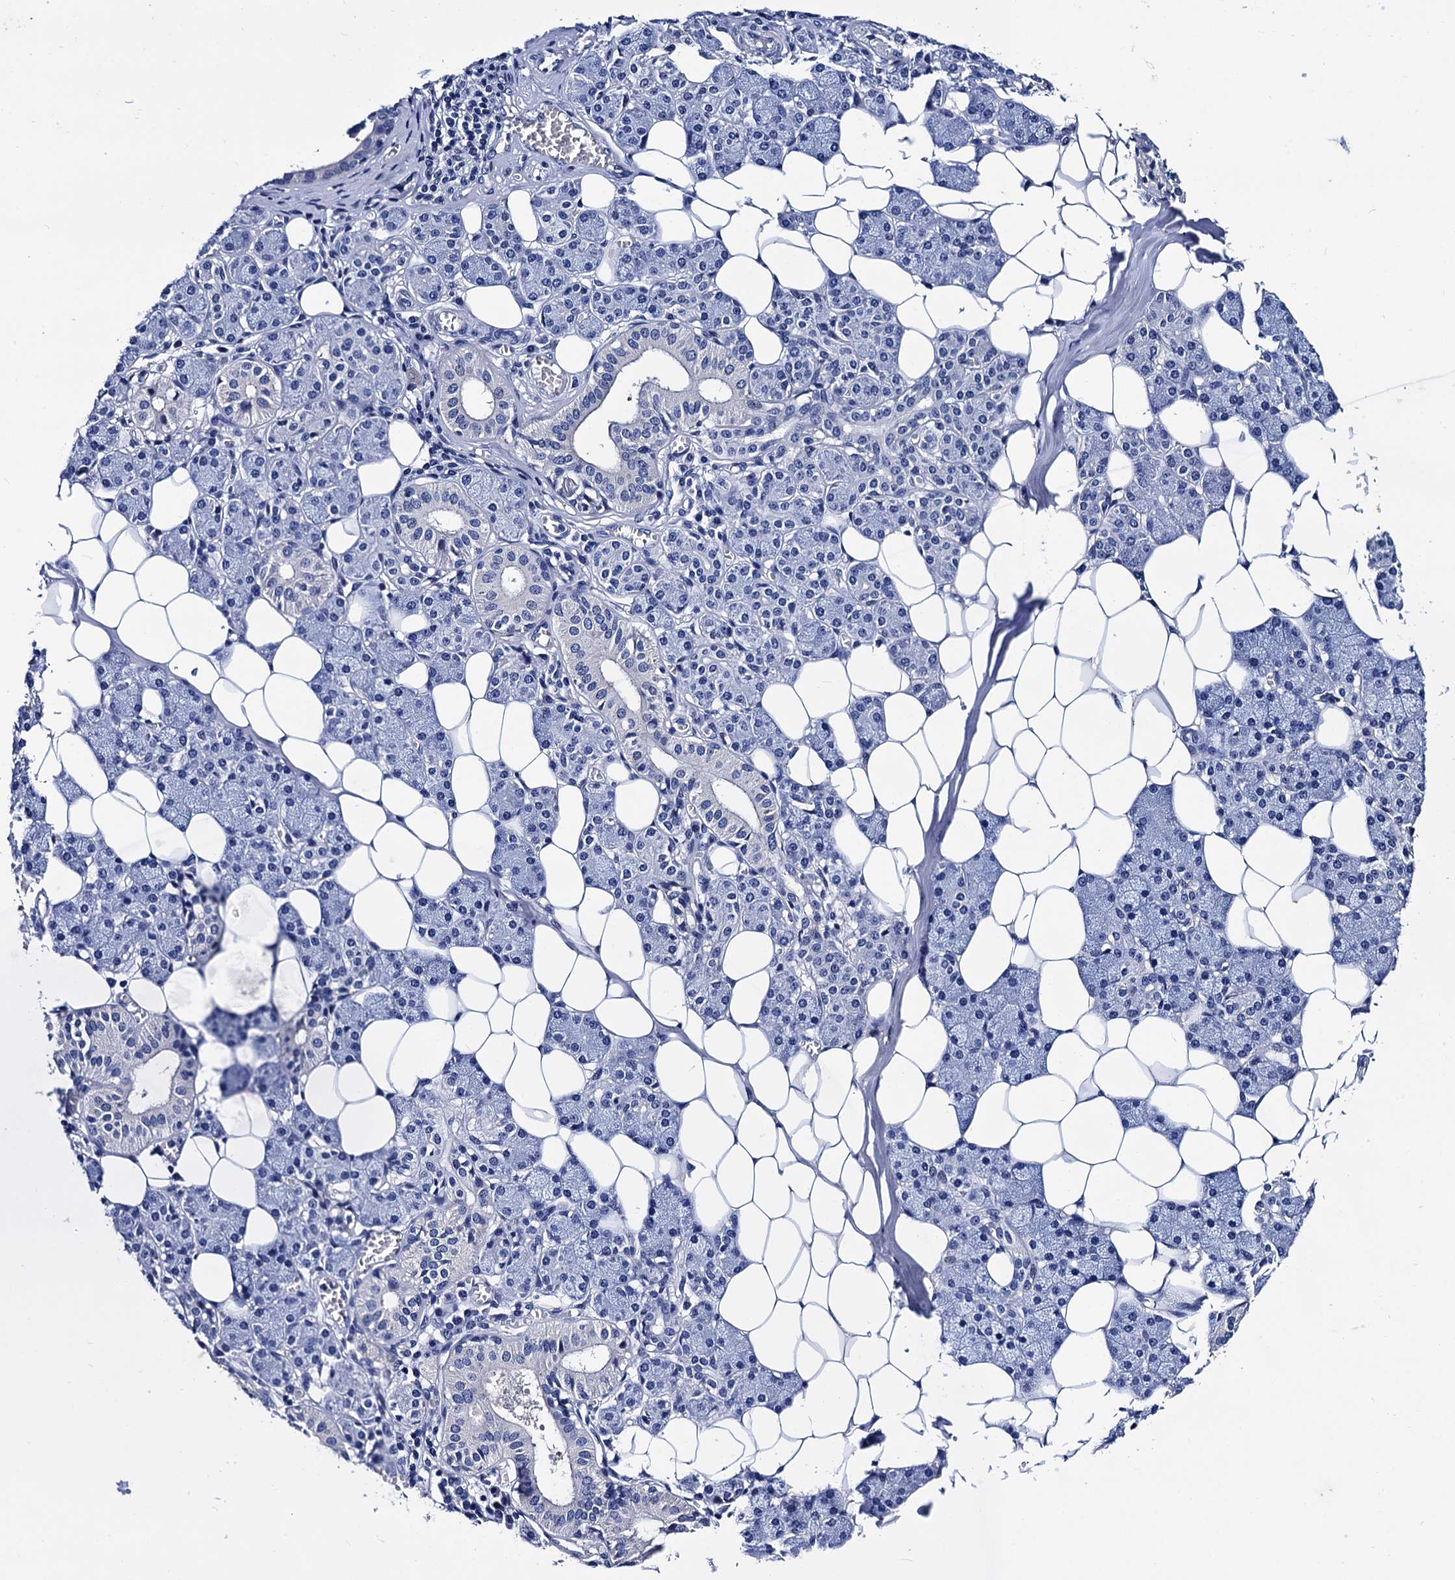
{"staining": {"intensity": "negative", "quantity": "none", "location": "none"}, "tissue": "salivary gland", "cell_type": "Glandular cells", "image_type": "normal", "snomed": [{"axis": "morphology", "description": "Normal tissue, NOS"}, {"axis": "topography", "description": "Salivary gland"}], "caption": "The photomicrograph exhibits no significant expression in glandular cells of salivary gland.", "gene": "LRRC30", "patient": {"sex": "female", "age": 33}}